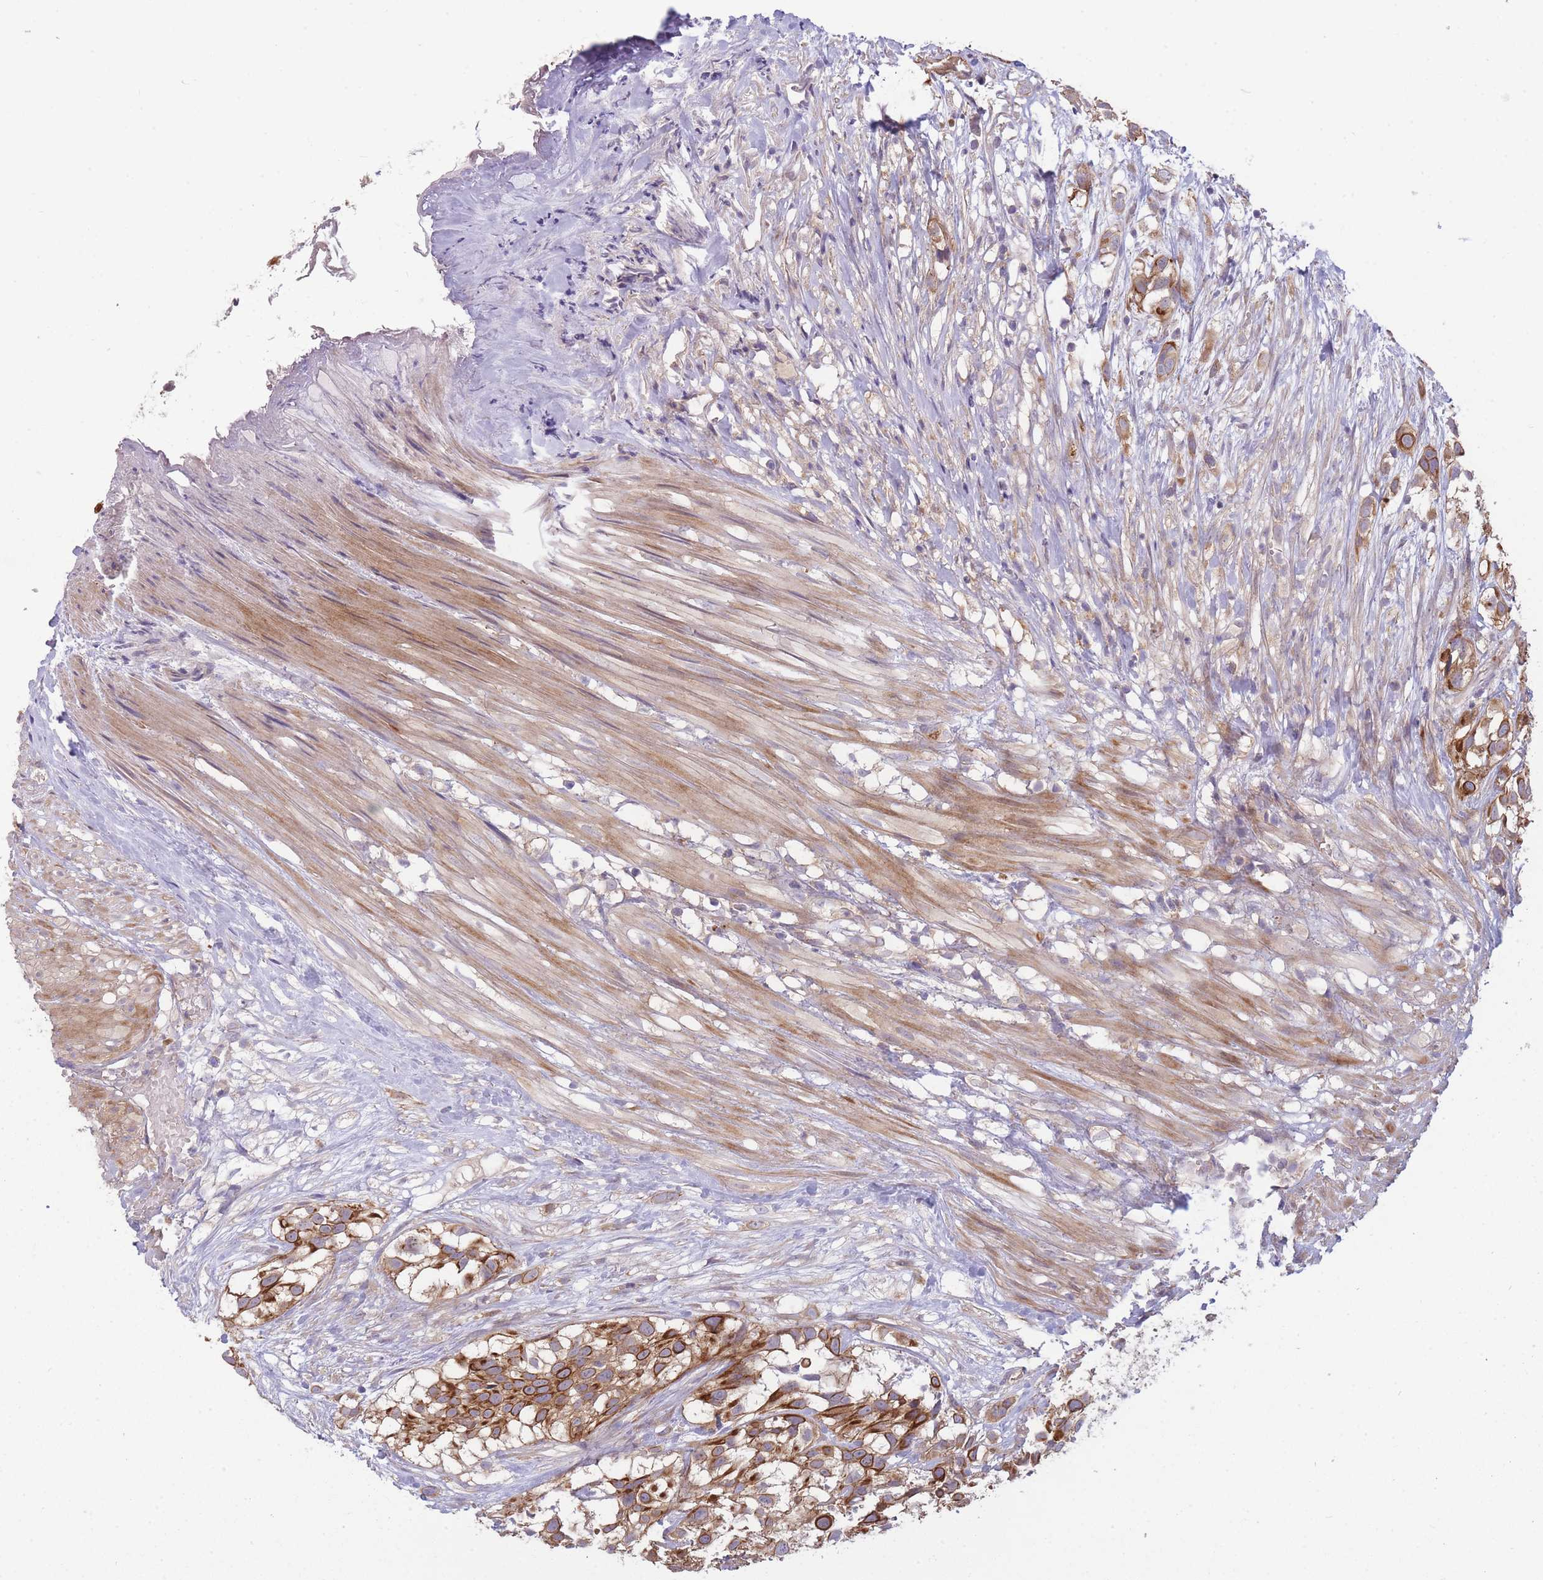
{"staining": {"intensity": "strong", "quantity": "25%-75%", "location": "cytoplasmic/membranous"}, "tissue": "urothelial cancer", "cell_type": "Tumor cells", "image_type": "cancer", "snomed": [{"axis": "morphology", "description": "Urothelial carcinoma, High grade"}, {"axis": "topography", "description": "Urinary bladder"}], "caption": "A high amount of strong cytoplasmic/membranous staining is appreciated in approximately 25%-75% of tumor cells in urothelial cancer tissue.", "gene": "PFDN6", "patient": {"sex": "male", "age": 56}}